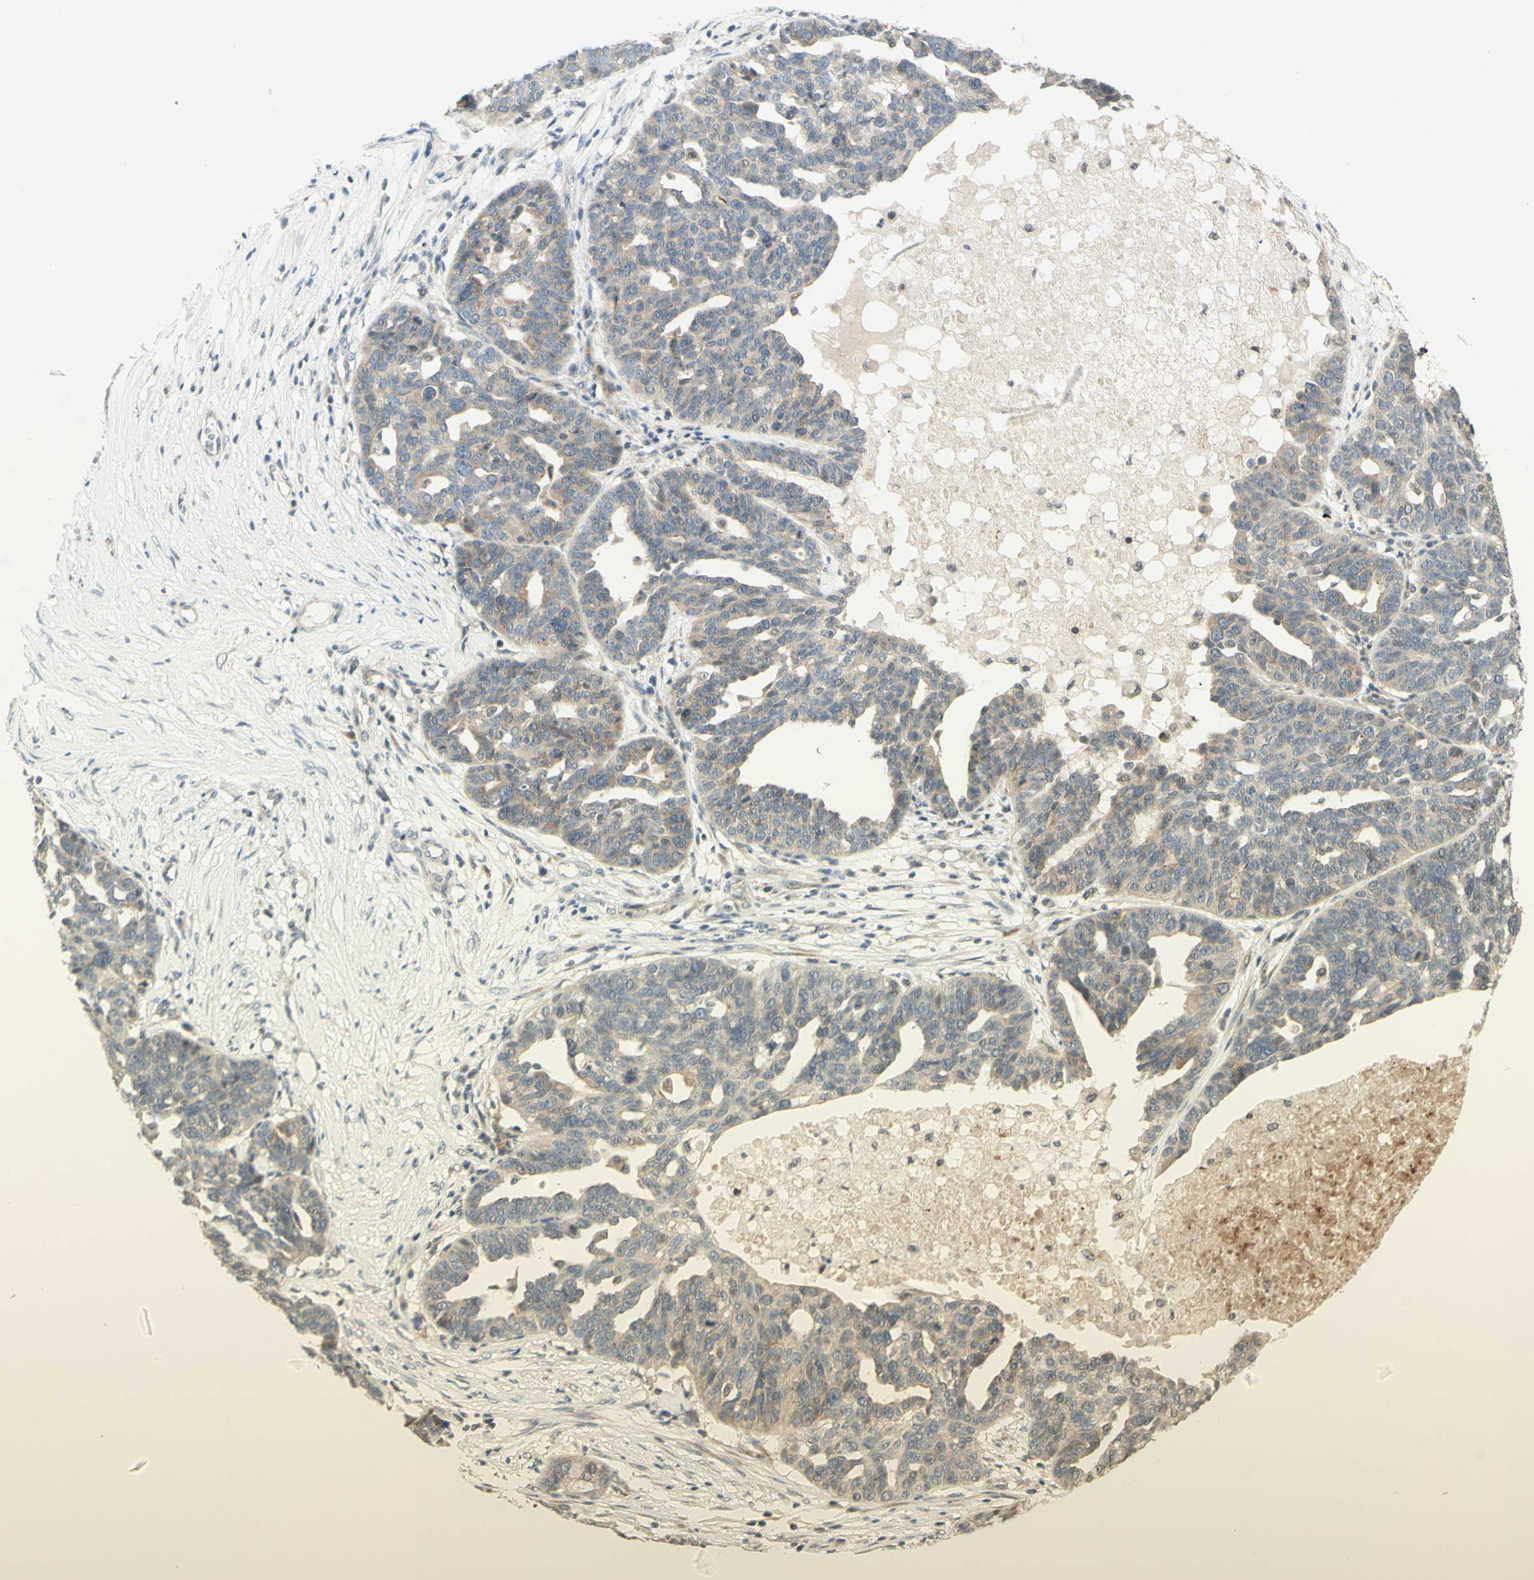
{"staining": {"intensity": "weak", "quantity": ">75%", "location": "cytoplasmic/membranous"}, "tissue": "ovarian cancer", "cell_type": "Tumor cells", "image_type": "cancer", "snomed": [{"axis": "morphology", "description": "Cystadenocarcinoma, serous, NOS"}, {"axis": "topography", "description": "Ovary"}], "caption": "A histopathology image showing weak cytoplasmic/membranous expression in approximately >75% of tumor cells in ovarian cancer (serous cystadenocarcinoma), as visualized by brown immunohistochemical staining.", "gene": "ZW10", "patient": {"sex": "female", "age": 59}}